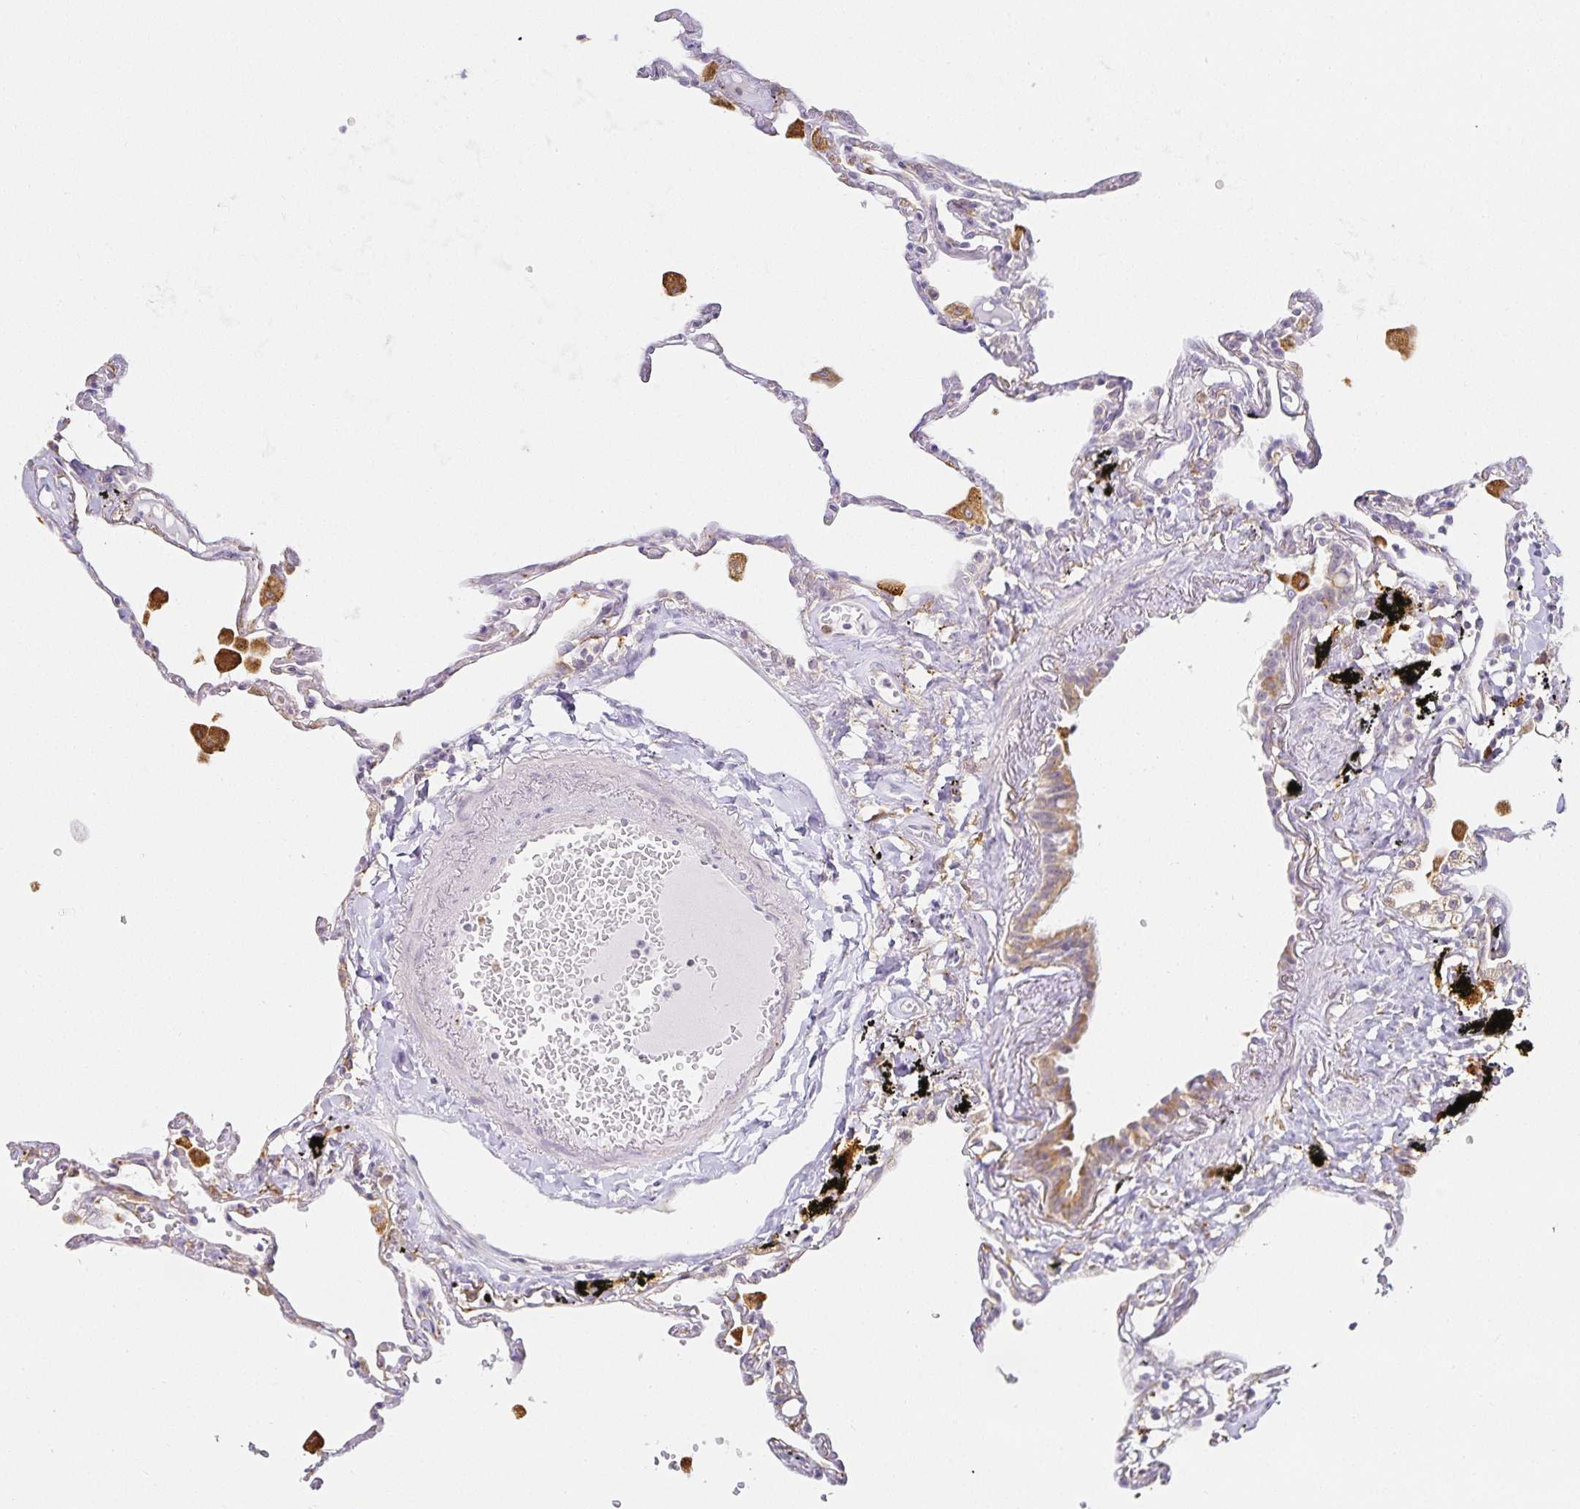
{"staining": {"intensity": "negative", "quantity": "none", "location": "none"}, "tissue": "lung", "cell_type": "Alveolar cells", "image_type": "normal", "snomed": [{"axis": "morphology", "description": "Normal tissue, NOS"}, {"axis": "topography", "description": "Lung"}], "caption": "A high-resolution histopathology image shows immunohistochemistry staining of benign lung, which demonstrates no significant staining in alveolar cells.", "gene": "GP2", "patient": {"sex": "female", "age": 67}}